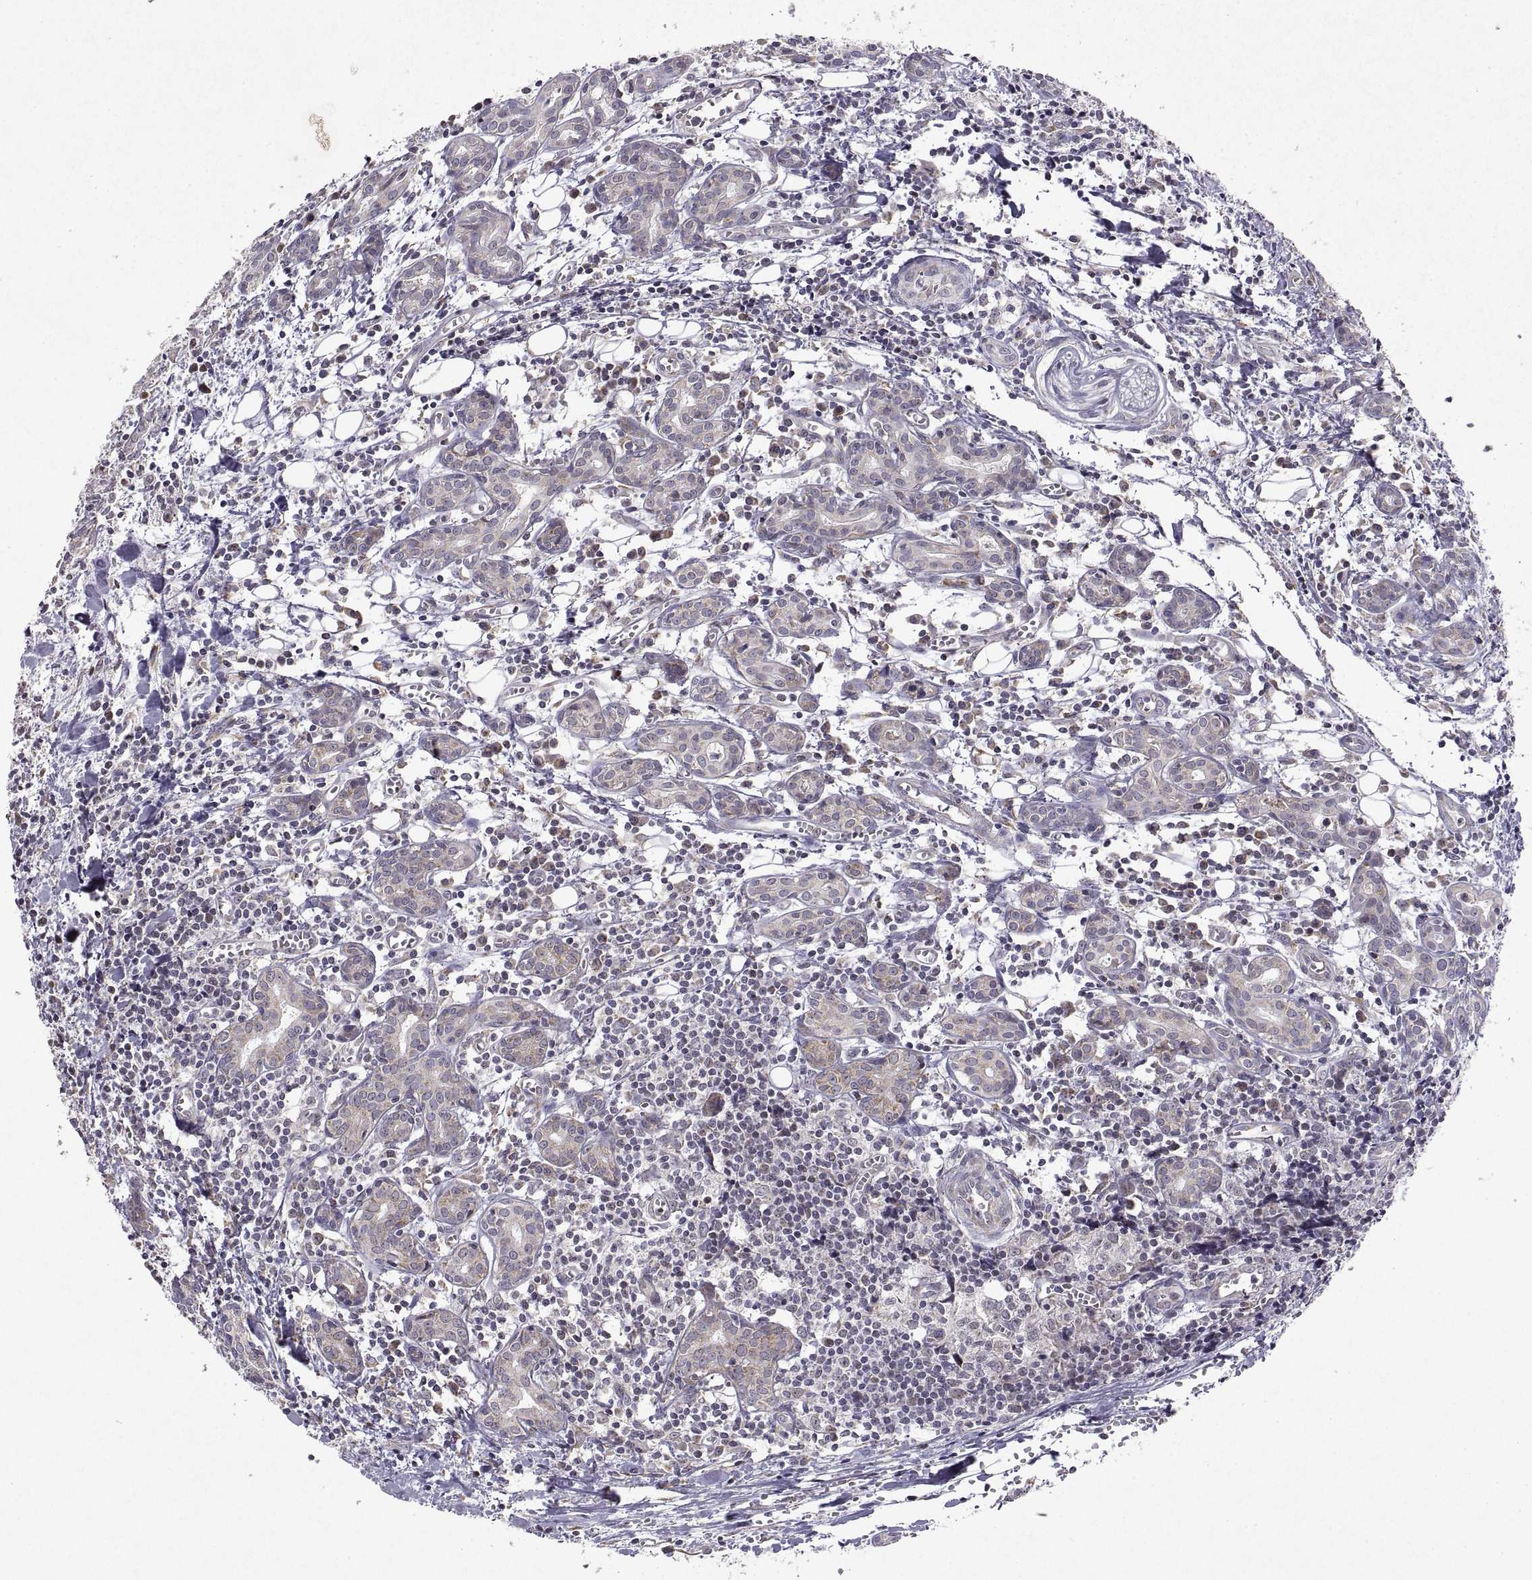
{"staining": {"intensity": "weak", "quantity": "<25%", "location": "cytoplasmic/membranous"}, "tissue": "head and neck cancer", "cell_type": "Tumor cells", "image_type": "cancer", "snomed": [{"axis": "morphology", "description": "Adenocarcinoma, NOS"}, {"axis": "topography", "description": "Head-Neck"}], "caption": "The micrograph demonstrates no staining of tumor cells in head and neck cancer (adenocarcinoma). Nuclei are stained in blue.", "gene": "MANBAL", "patient": {"sex": "male", "age": 76}}